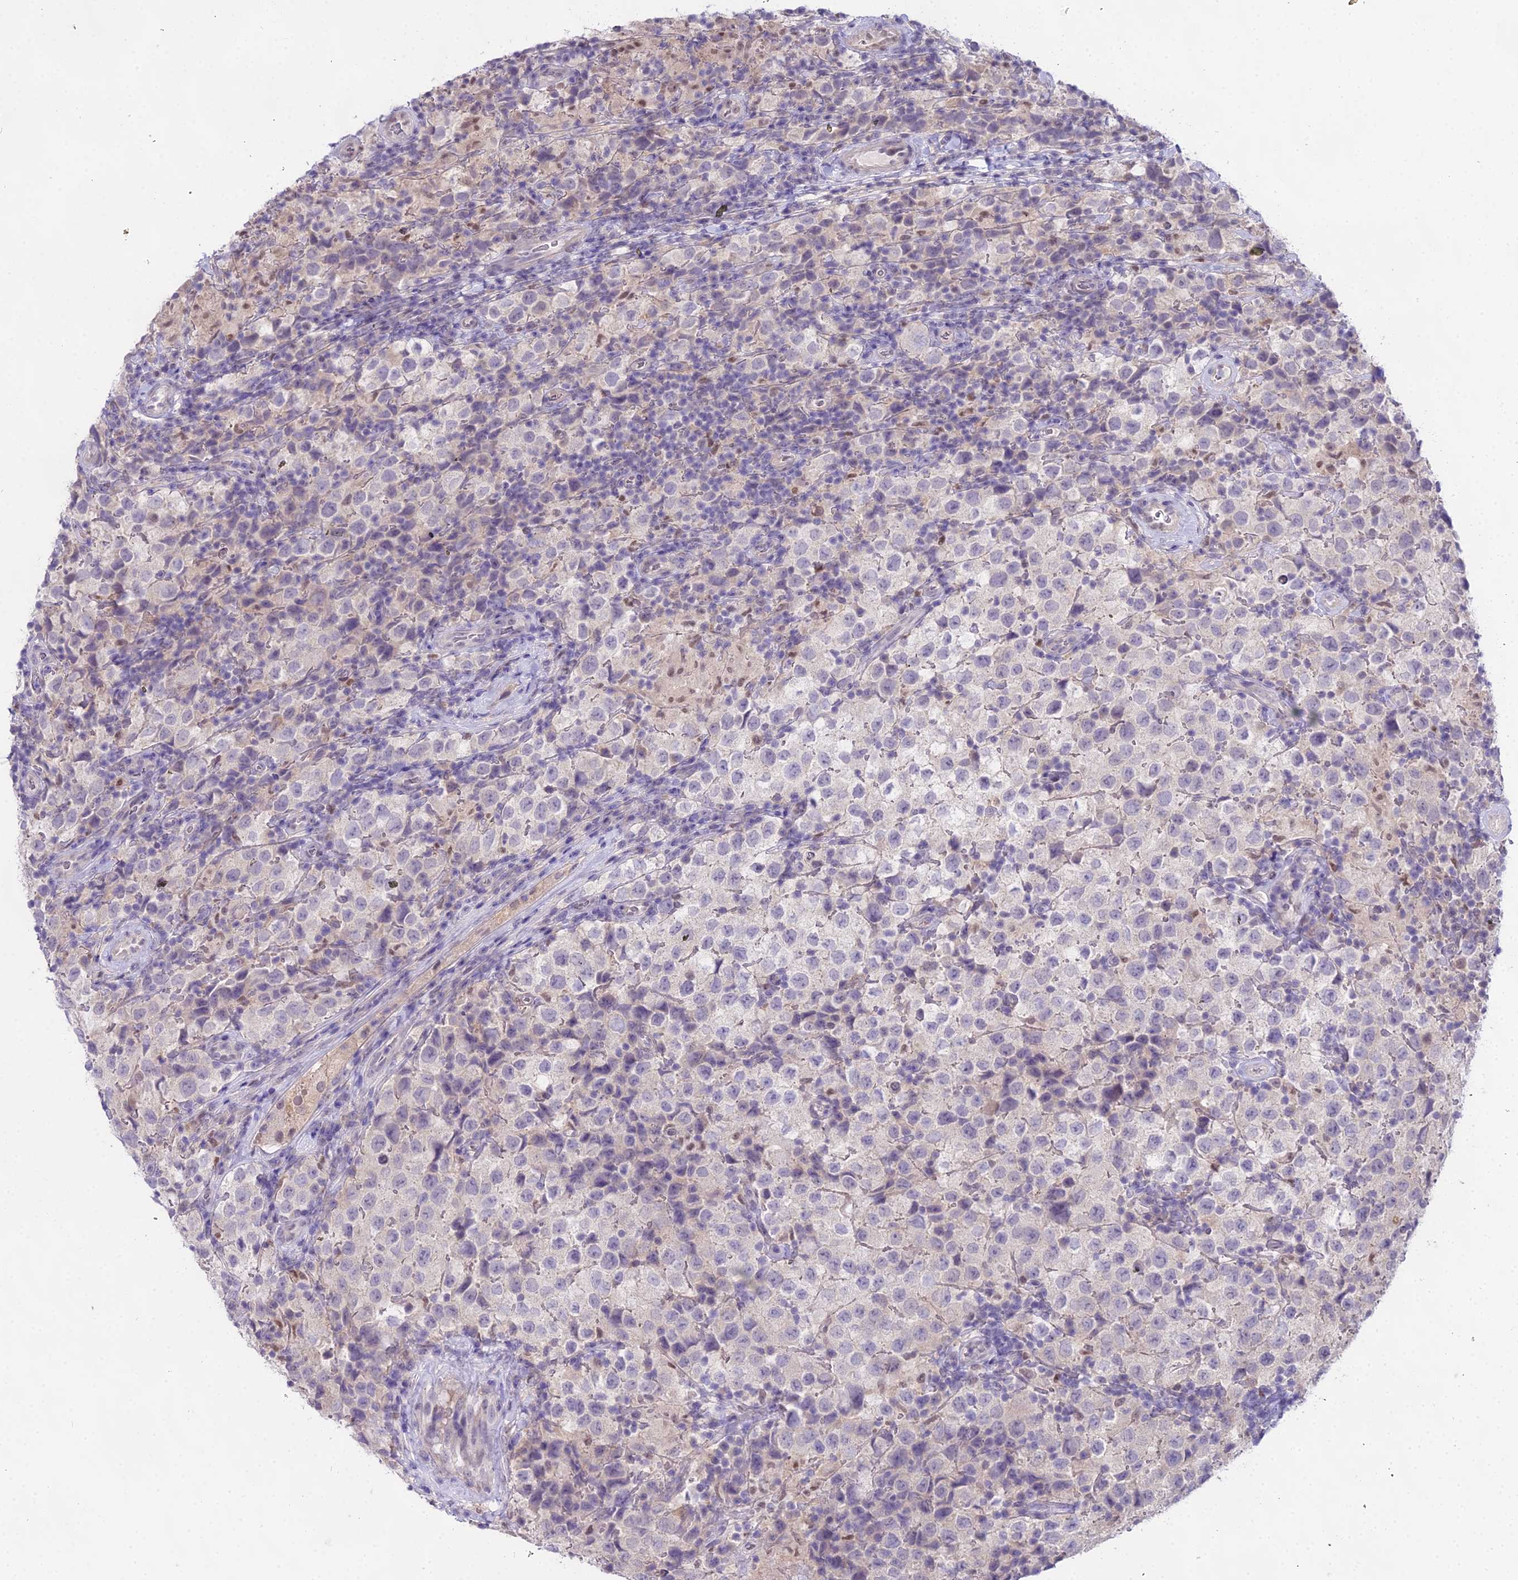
{"staining": {"intensity": "negative", "quantity": "none", "location": "none"}, "tissue": "testis cancer", "cell_type": "Tumor cells", "image_type": "cancer", "snomed": [{"axis": "morphology", "description": "Seminoma, NOS"}, {"axis": "morphology", "description": "Carcinoma, Embryonal, NOS"}, {"axis": "topography", "description": "Testis"}], "caption": "This is an IHC micrograph of testis cancer (seminoma). There is no positivity in tumor cells.", "gene": "MAT2A", "patient": {"sex": "male", "age": 41}}